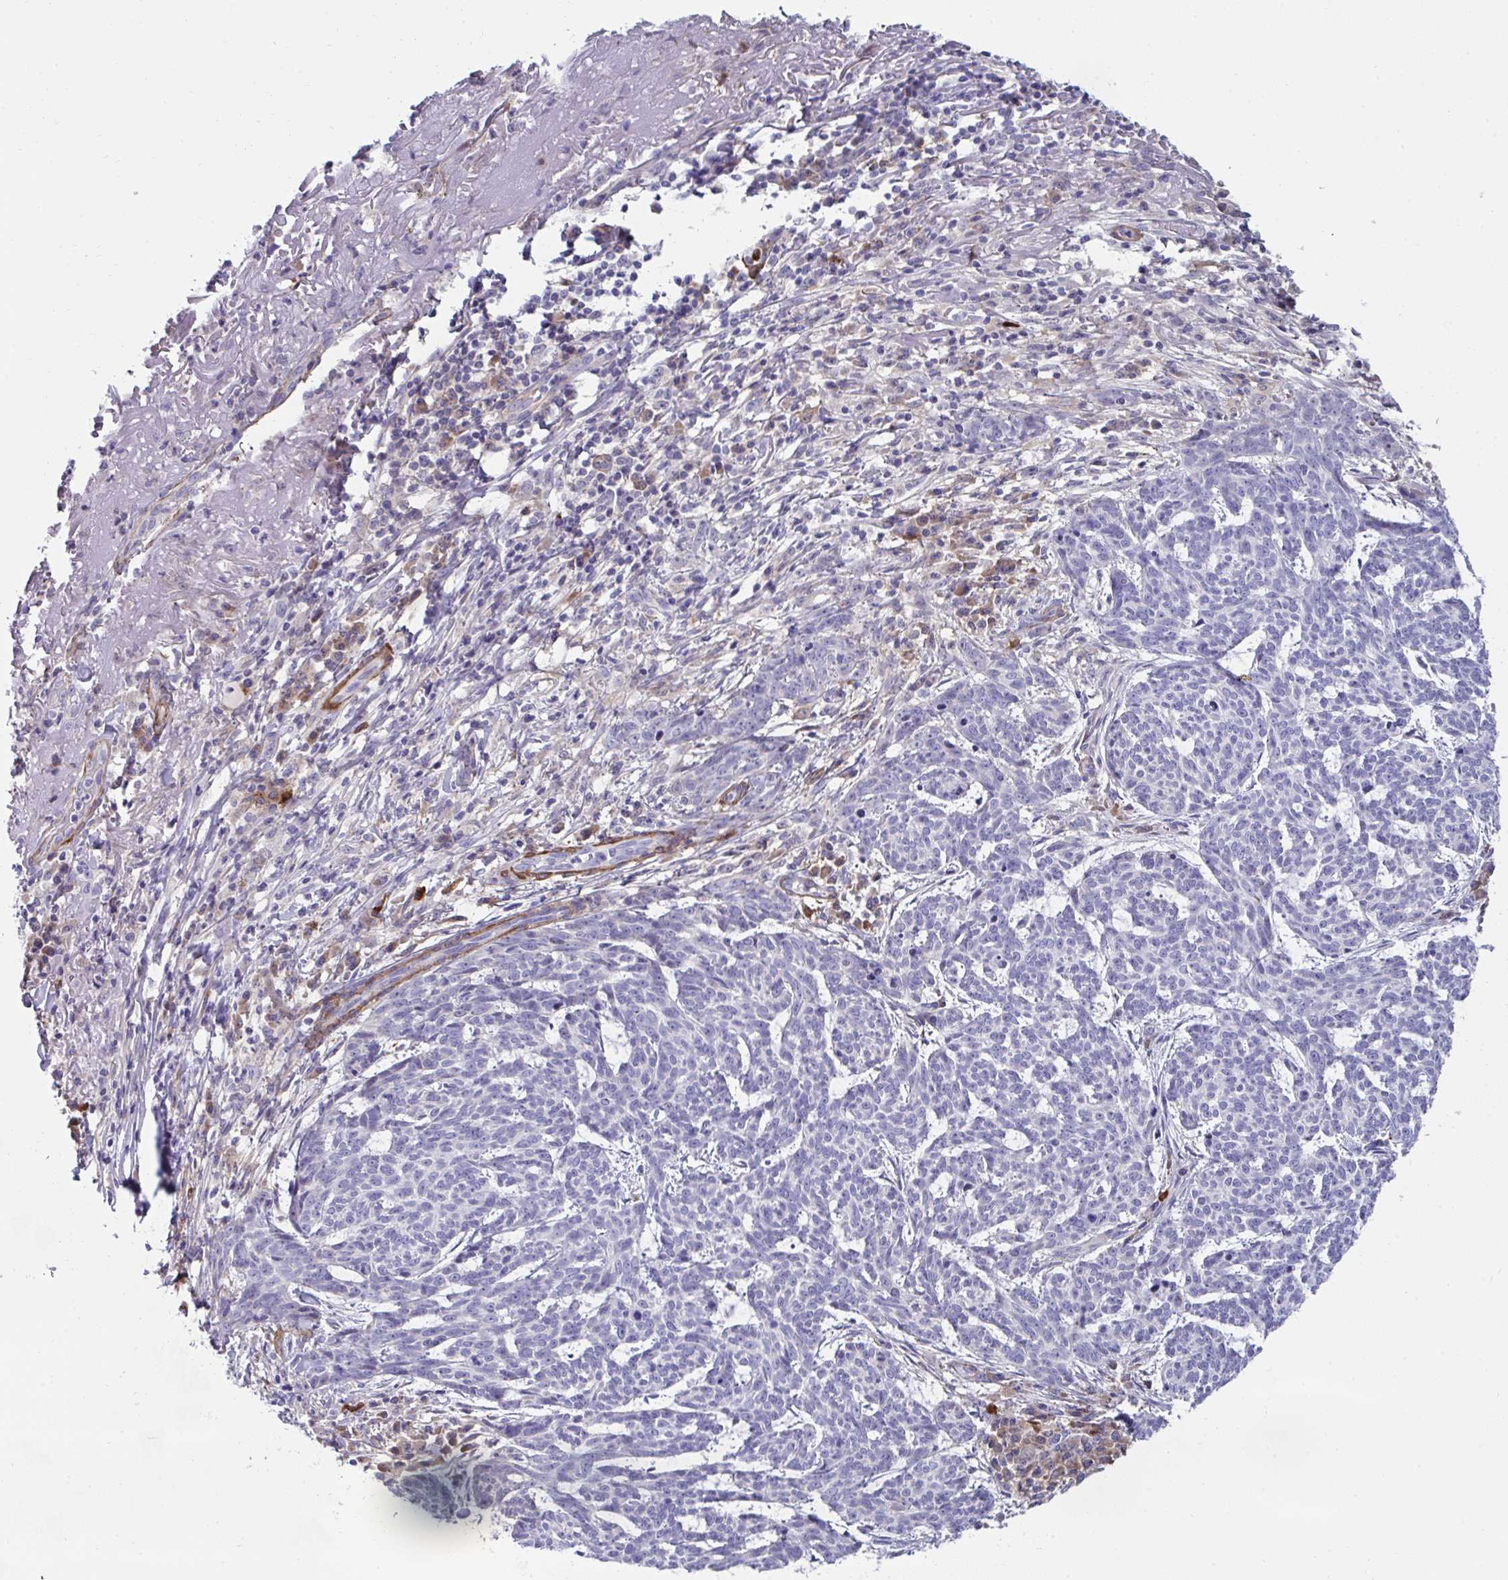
{"staining": {"intensity": "negative", "quantity": "none", "location": "none"}, "tissue": "skin cancer", "cell_type": "Tumor cells", "image_type": "cancer", "snomed": [{"axis": "morphology", "description": "Basal cell carcinoma"}, {"axis": "topography", "description": "Skin"}], "caption": "Immunohistochemistry (IHC) micrograph of neoplastic tissue: human skin basal cell carcinoma stained with DAB (3,3'-diaminobenzidine) displays no significant protein staining in tumor cells.", "gene": "FBXL13", "patient": {"sex": "female", "age": 93}}